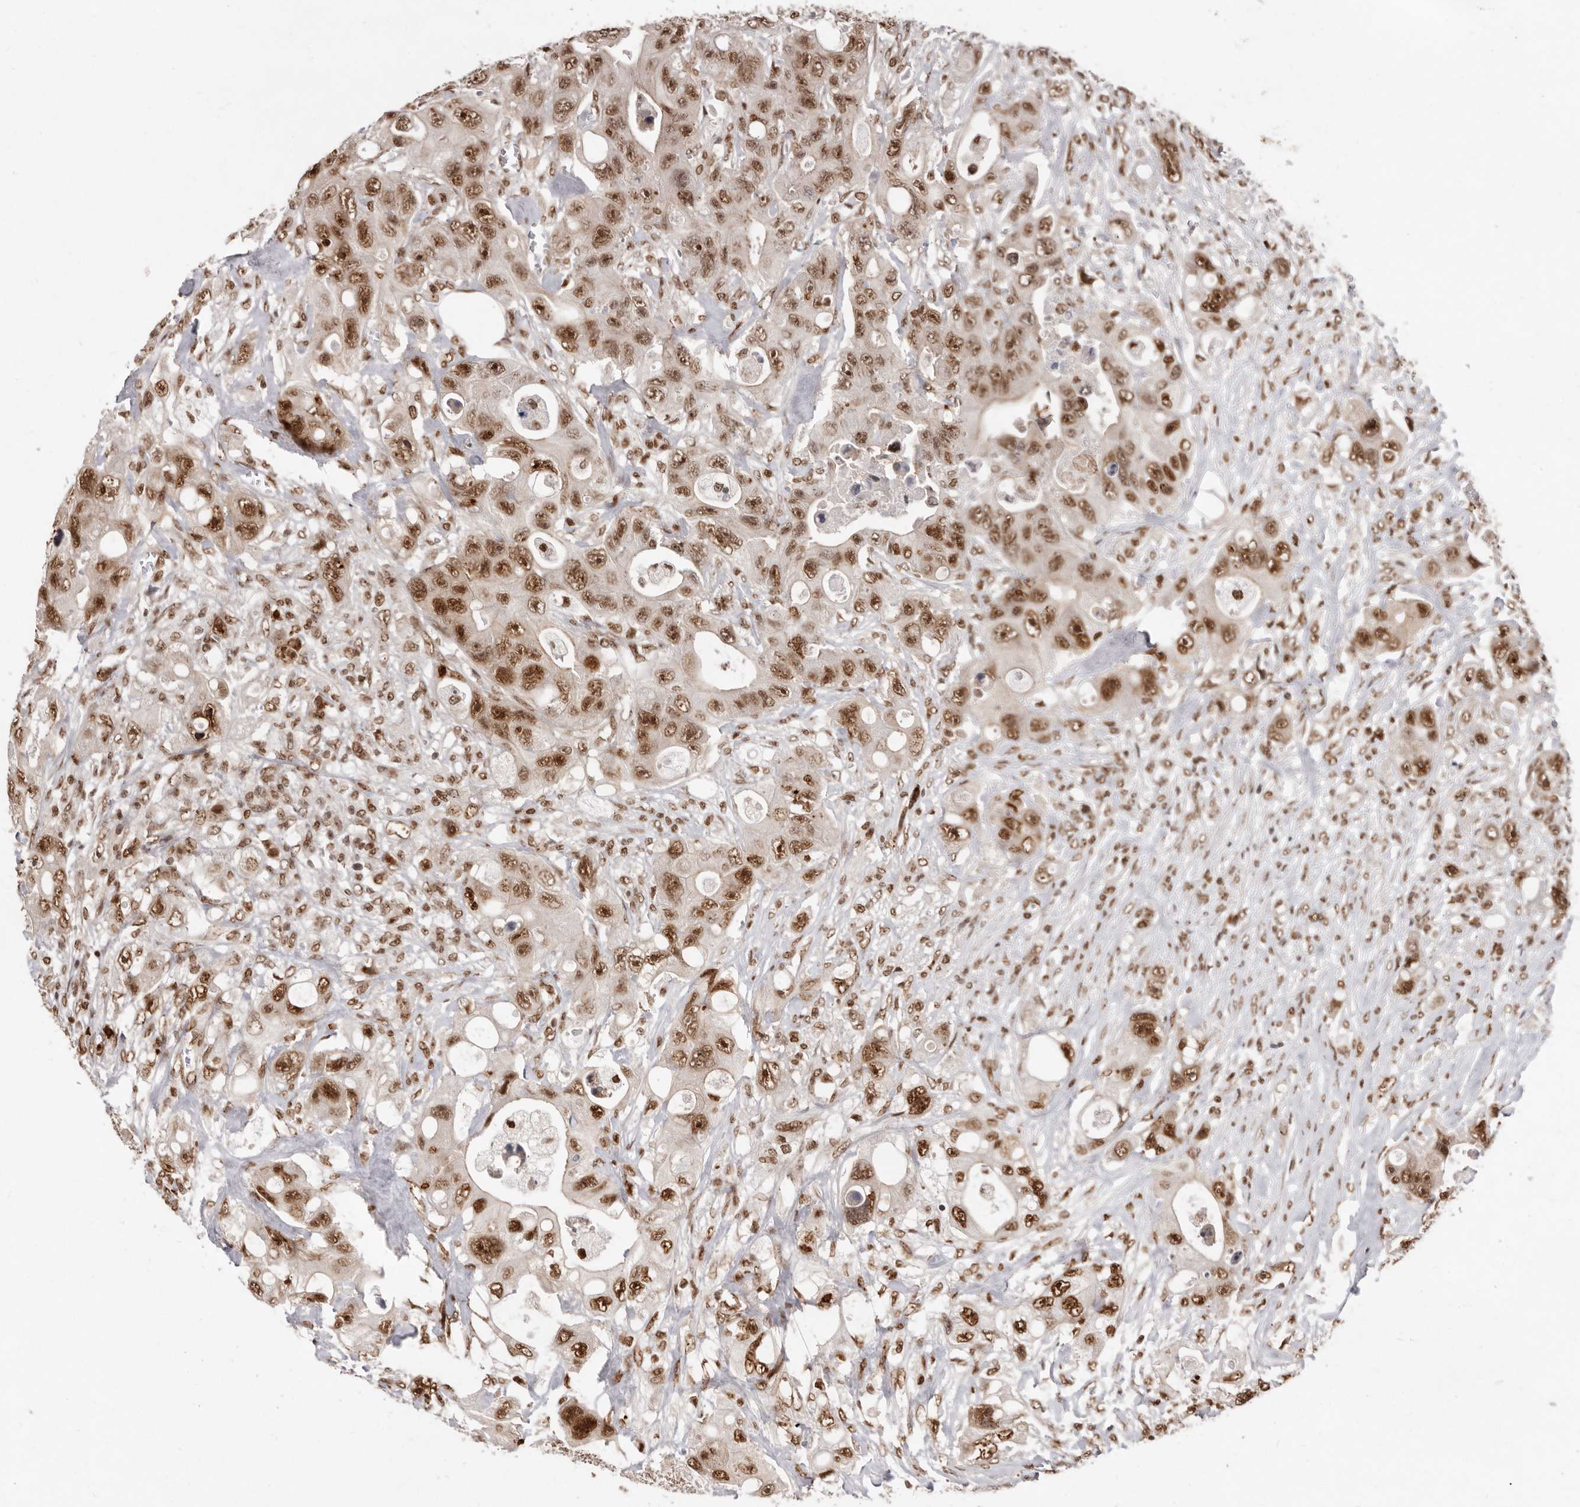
{"staining": {"intensity": "moderate", "quantity": ">75%", "location": "nuclear"}, "tissue": "colorectal cancer", "cell_type": "Tumor cells", "image_type": "cancer", "snomed": [{"axis": "morphology", "description": "Adenocarcinoma, NOS"}, {"axis": "topography", "description": "Colon"}], "caption": "This photomicrograph displays IHC staining of colorectal cancer (adenocarcinoma), with medium moderate nuclear expression in about >75% of tumor cells.", "gene": "CHTOP", "patient": {"sex": "female", "age": 46}}